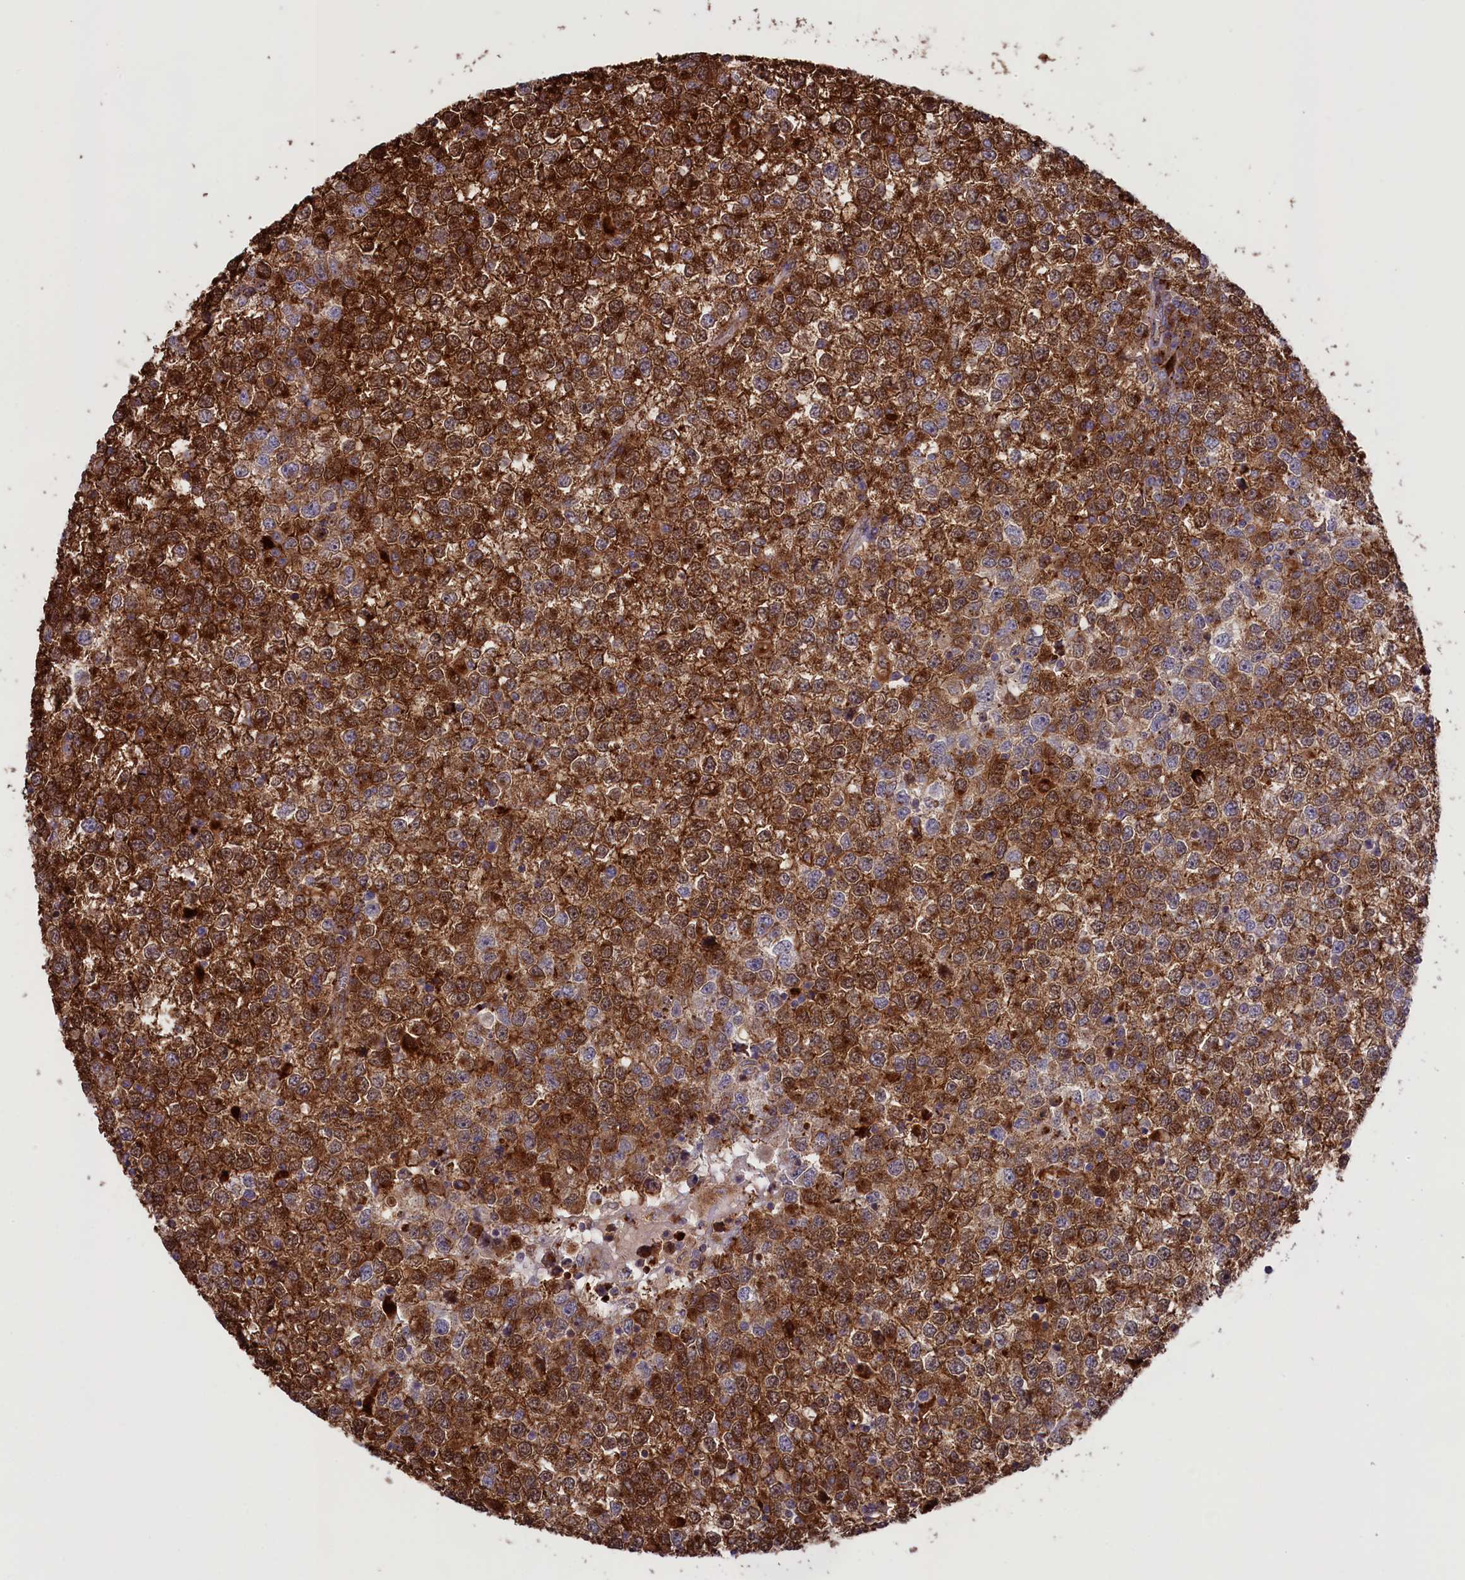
{"staining": {"intensity": "strong", "quantity": ">75%", "location": "cytoplasmic/membranous,nuclear"}, "tissue": "testis cancer", "cell_type": "Tumor cells", "image_type": "cancer", "snomed": [{"axis": "morphology", "description": "Seminoma, NOS"}, {"axis": "topography", "description": "Testis"}], "caption": "Strong cytoplasmic/membranous and nuclear staining is appreciated in about >75% of tumor cells in testis cancer (seminoma).", "gene": "MAN2B1", "patient": {"sex": "male", "age": 65}}